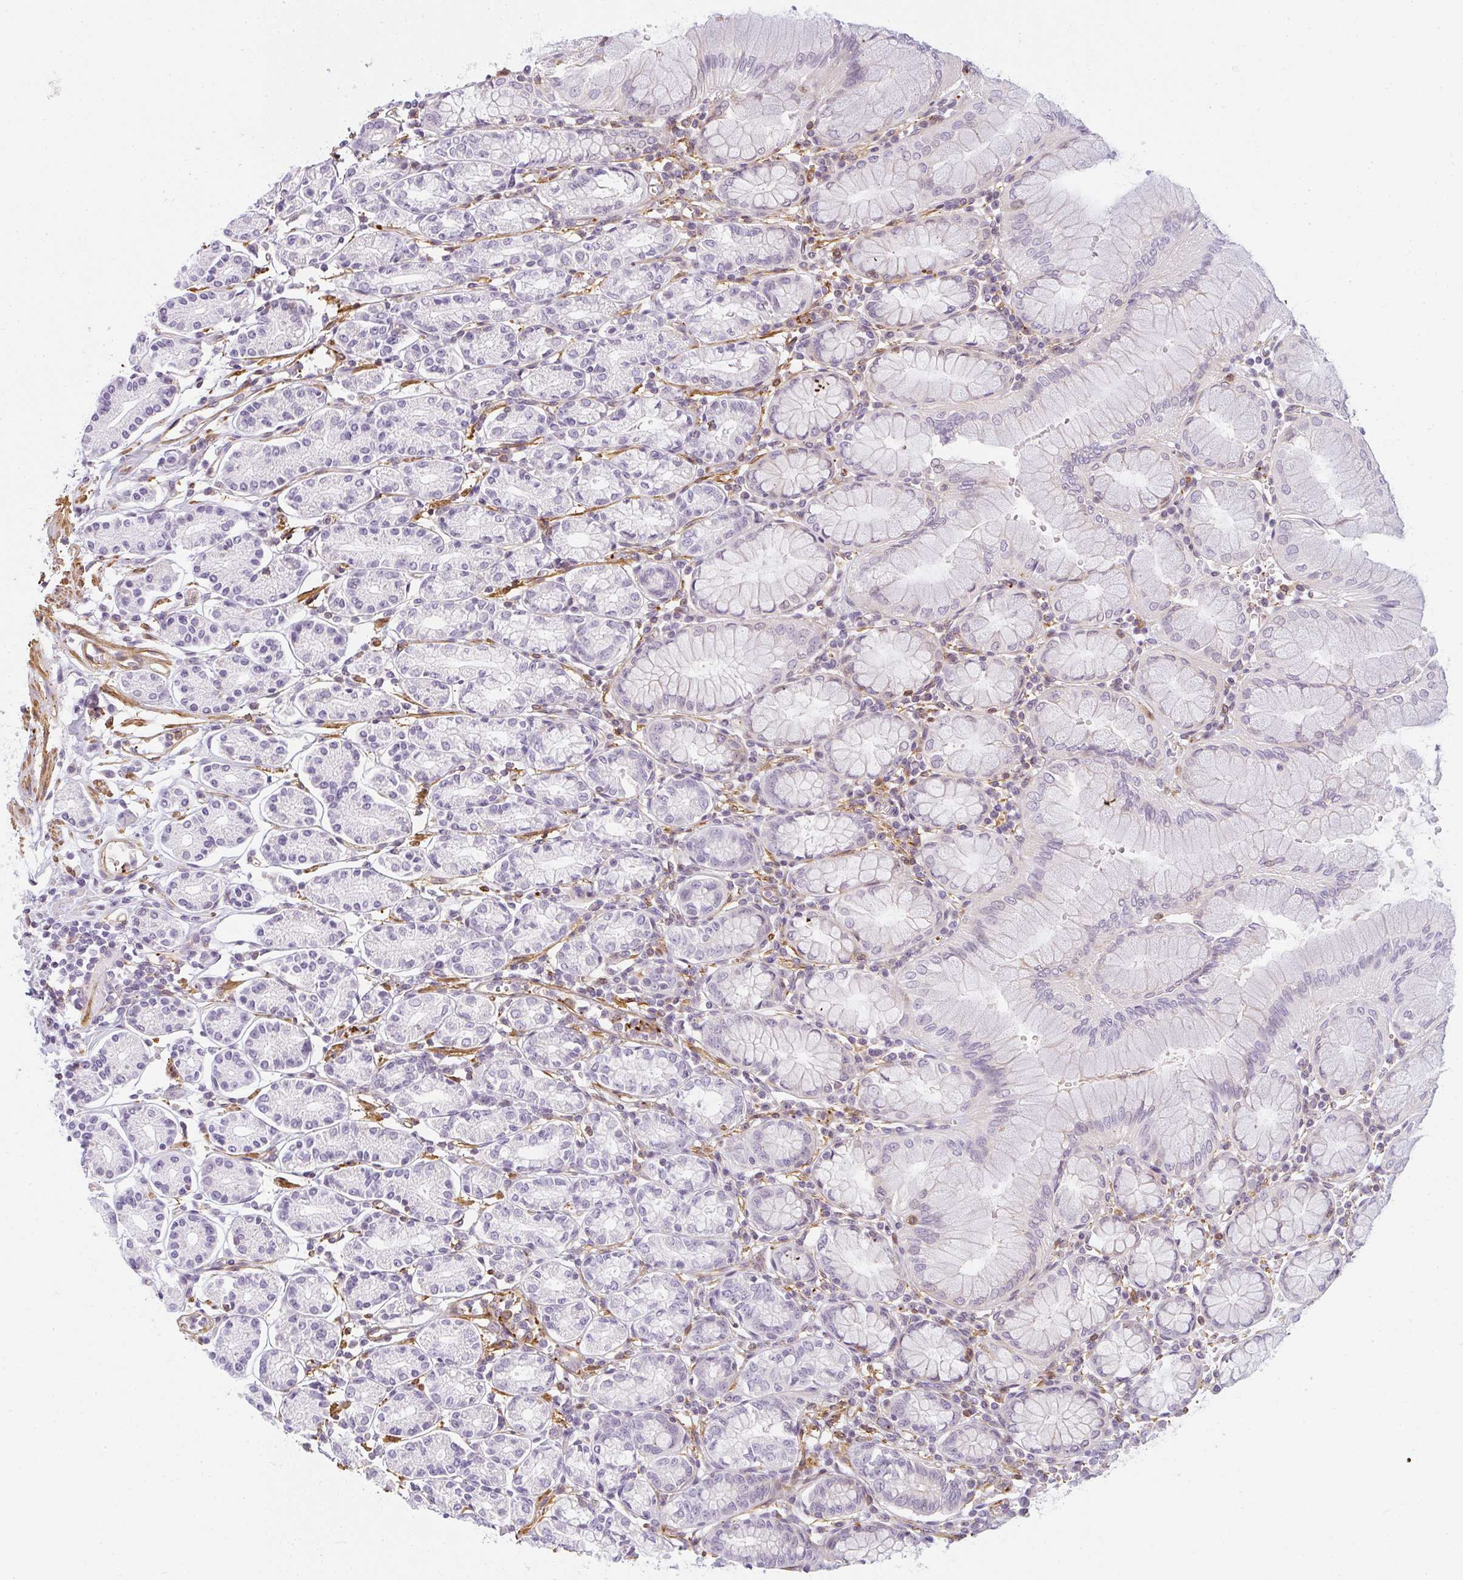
{"staining": {"intensity": "weak", "quantity": "<25%", "location": "cytoplasmic/membranous"}, "tissue": "stomach", "cell_type": "Glandular cells", "image_type": "normal", "snomed": [{"axis": "morphology", "description": "Normal tissue, NOS"}, {"axis": "topography", "description": "Stomach"}], "caption": "IHC of normal stomach exhibits no expression in glandular cells.", "gene": "SULF1", "patient": {"sex": "female", "age": 62}}